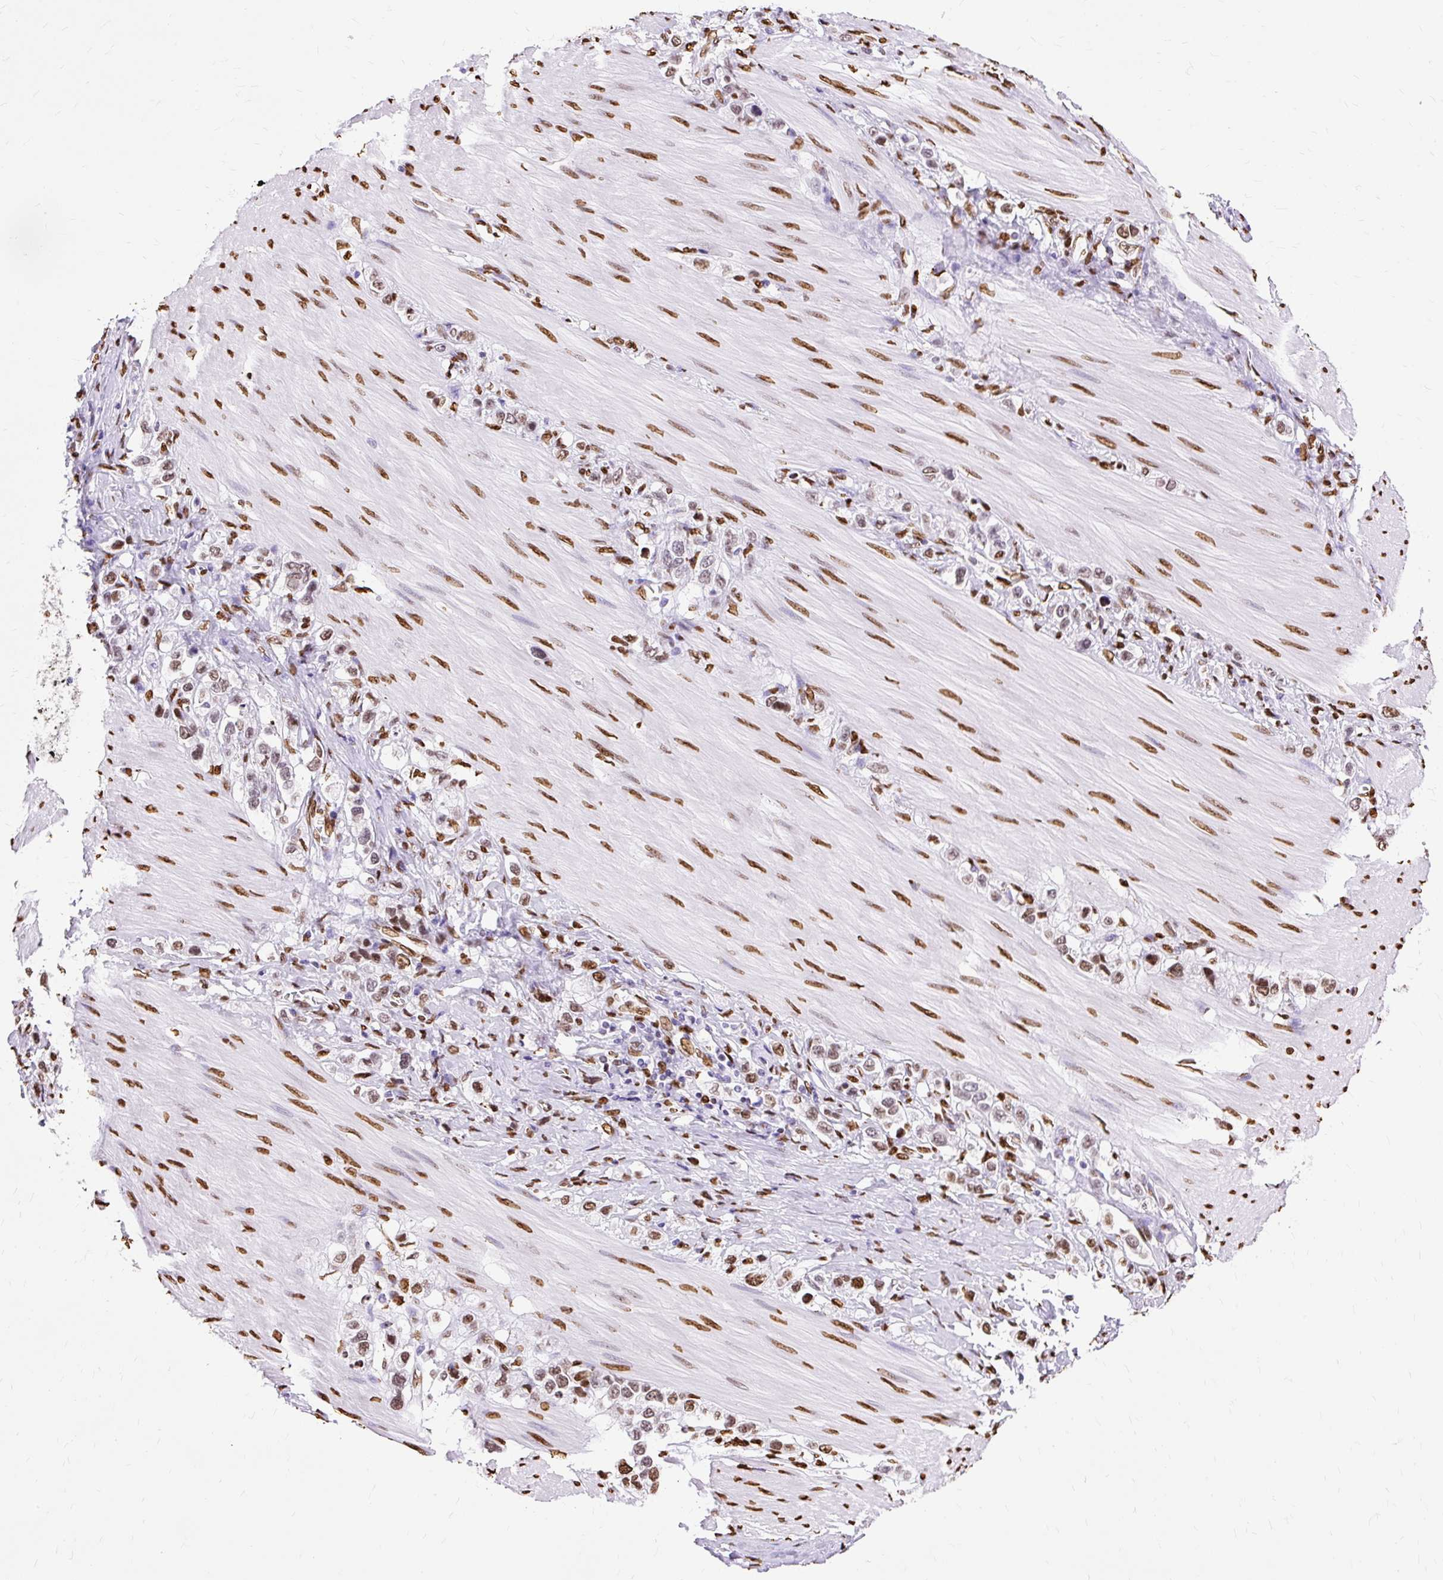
{"staining": {"intensity": "moderate", "quantity": ">75%", "location": "nuclear"}, "tissue": "stomach cancer", "cell_type": "Tumor cells", "image_type": "cancer", "snomed": [{"axis": "morphology", "description": "Adenocarcinoma, NOS"}, {"axis": "topography", "description": "Stomach"}], "caption": "Stomach cancer stained for a protein (brown) demonstrates moderate nuclear positive positivity in about >75% of tumor cells.", "gene": "TMEM184C", "patient": {"sex": "female", "age": 65}}